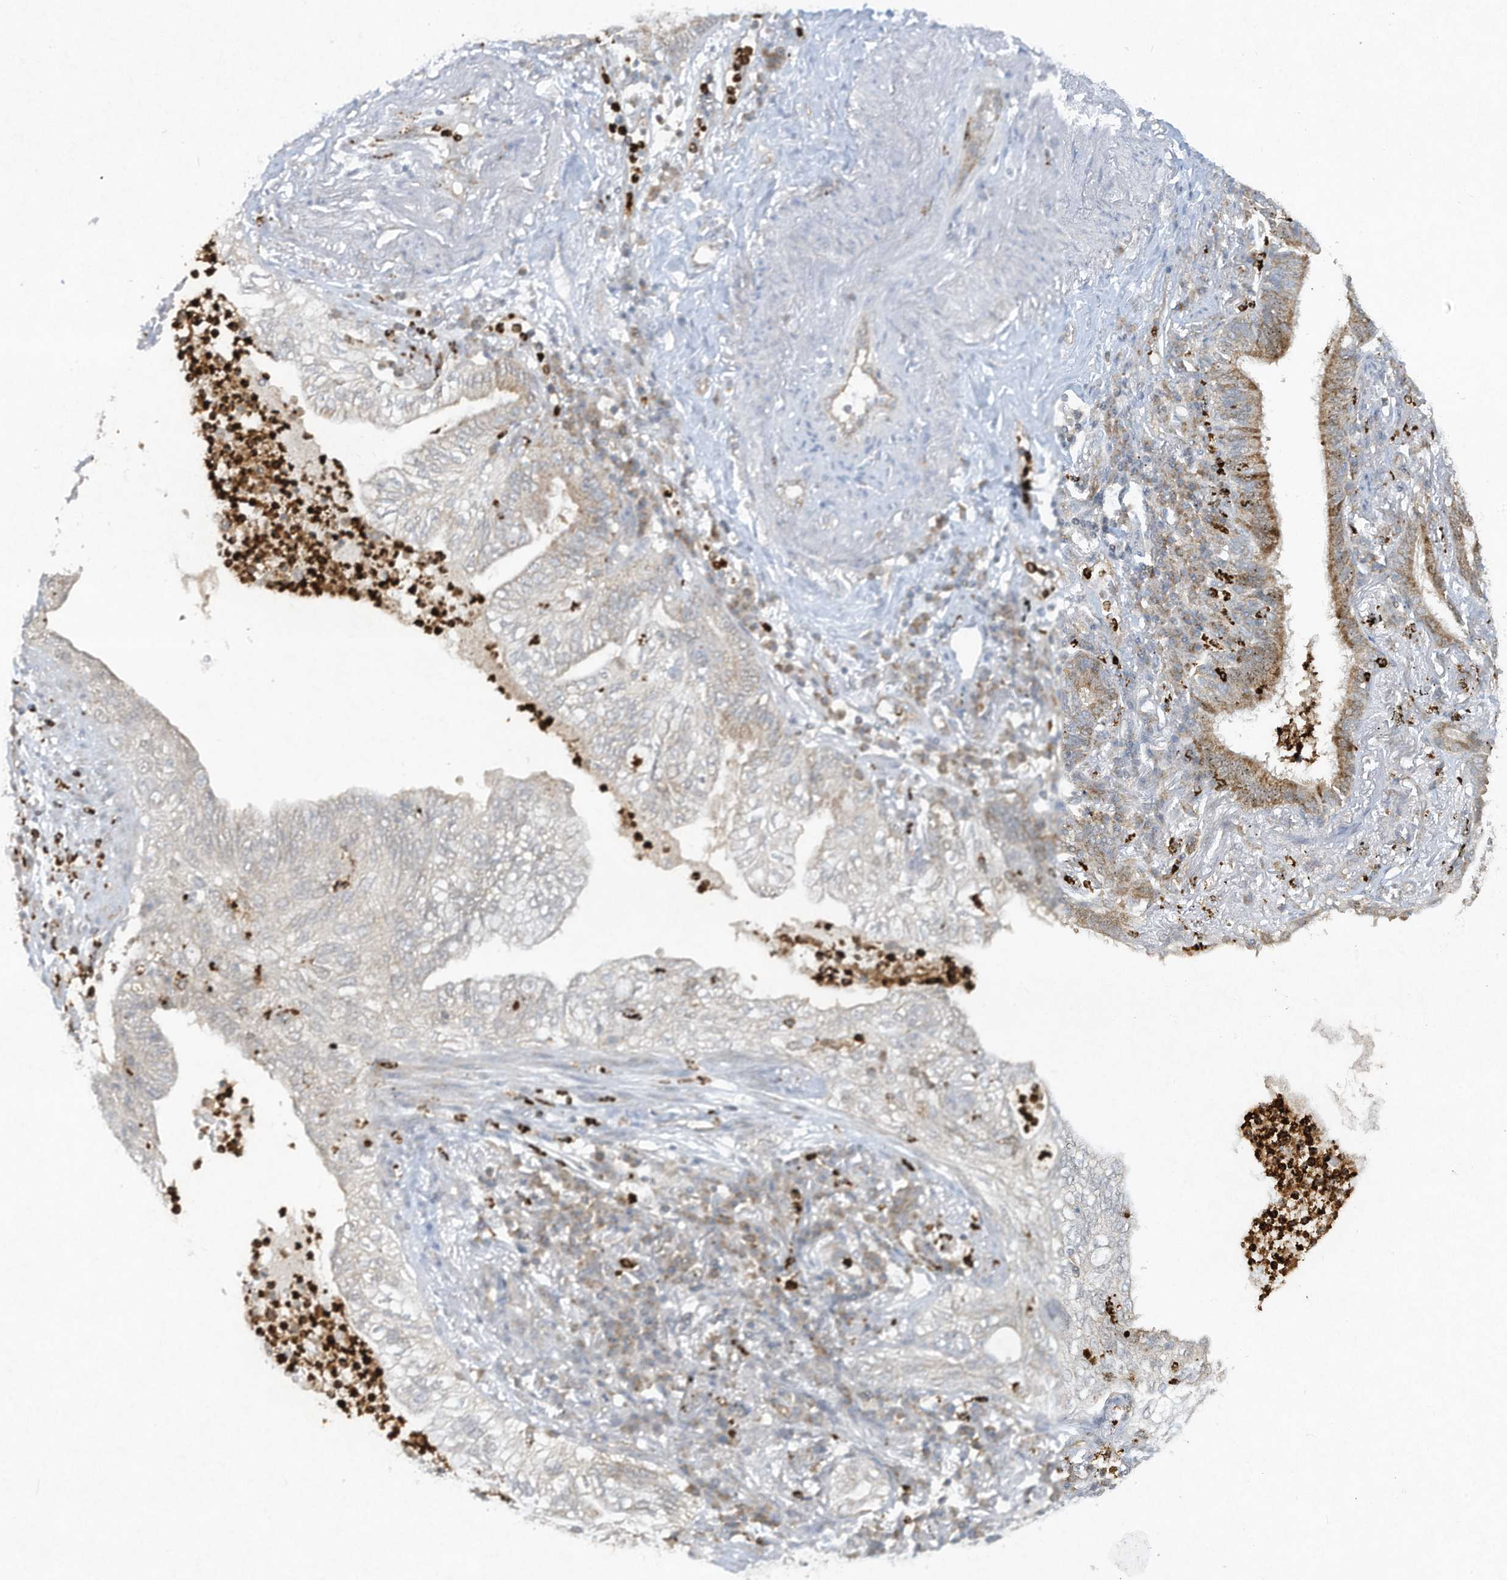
{"staining": {"intensity": "weak", "quantity": "<25%", "location": "cytoplasmic/membranous"}, "tissue": "lung cancer", "cell_type": "Tumor cells", "image_type": "cancer", "snomed": [{"axis": "morphology", "description": "Normal tissue, NOS"}, {"axis": "morphology", "description": "Adenocarcinoma, NOS"}, {"axis": "topography", "description": "Bronchus"}, {"axis": "topography", "description": "Lung"}], "caption": "Lung adenocarcinoma was stained to show a protein in brown. There is no significant expression in tumor cells.", "gene": "CHRNA4", "patient": {"sex": "female", "age": 70}}